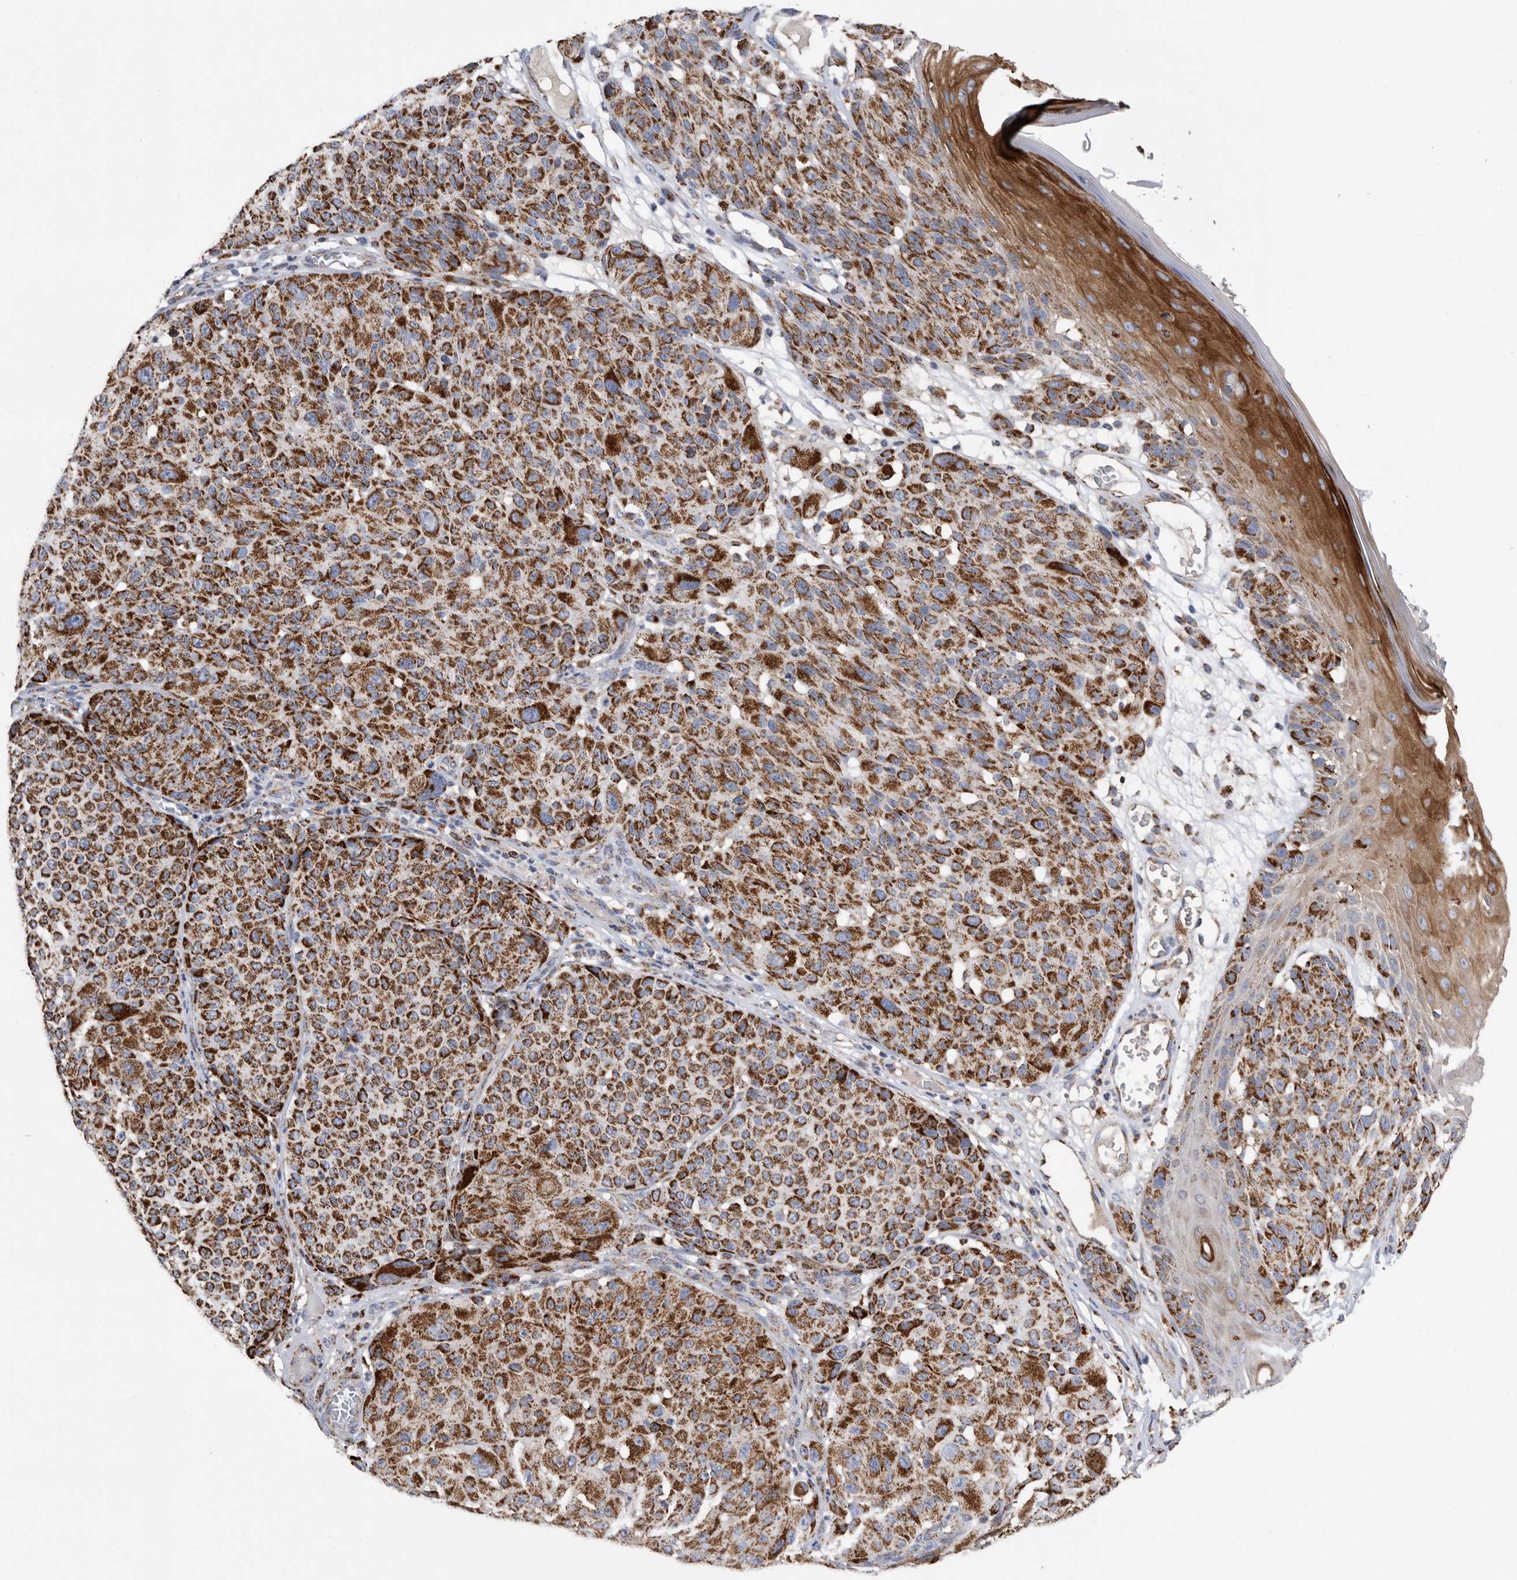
{"staining": {"intensity": "strong", "quantity": ">75%", "location": "cytoplasmic/membranous"}, "tissue": "melanoma", "cell_type": "Tumor cells", "image_type": "cancer", "snomed": [{"axis": "morphology", "description": "Malignant melanoma, NOS"}, {"axis": "topography", "description": "Skin"}], "caption": "Human malignant melanoma stained with a protein marker shows strong staining in tumor cells.", "gene": "WFDC1", "patient": {"sex": "male", "age": 83}}